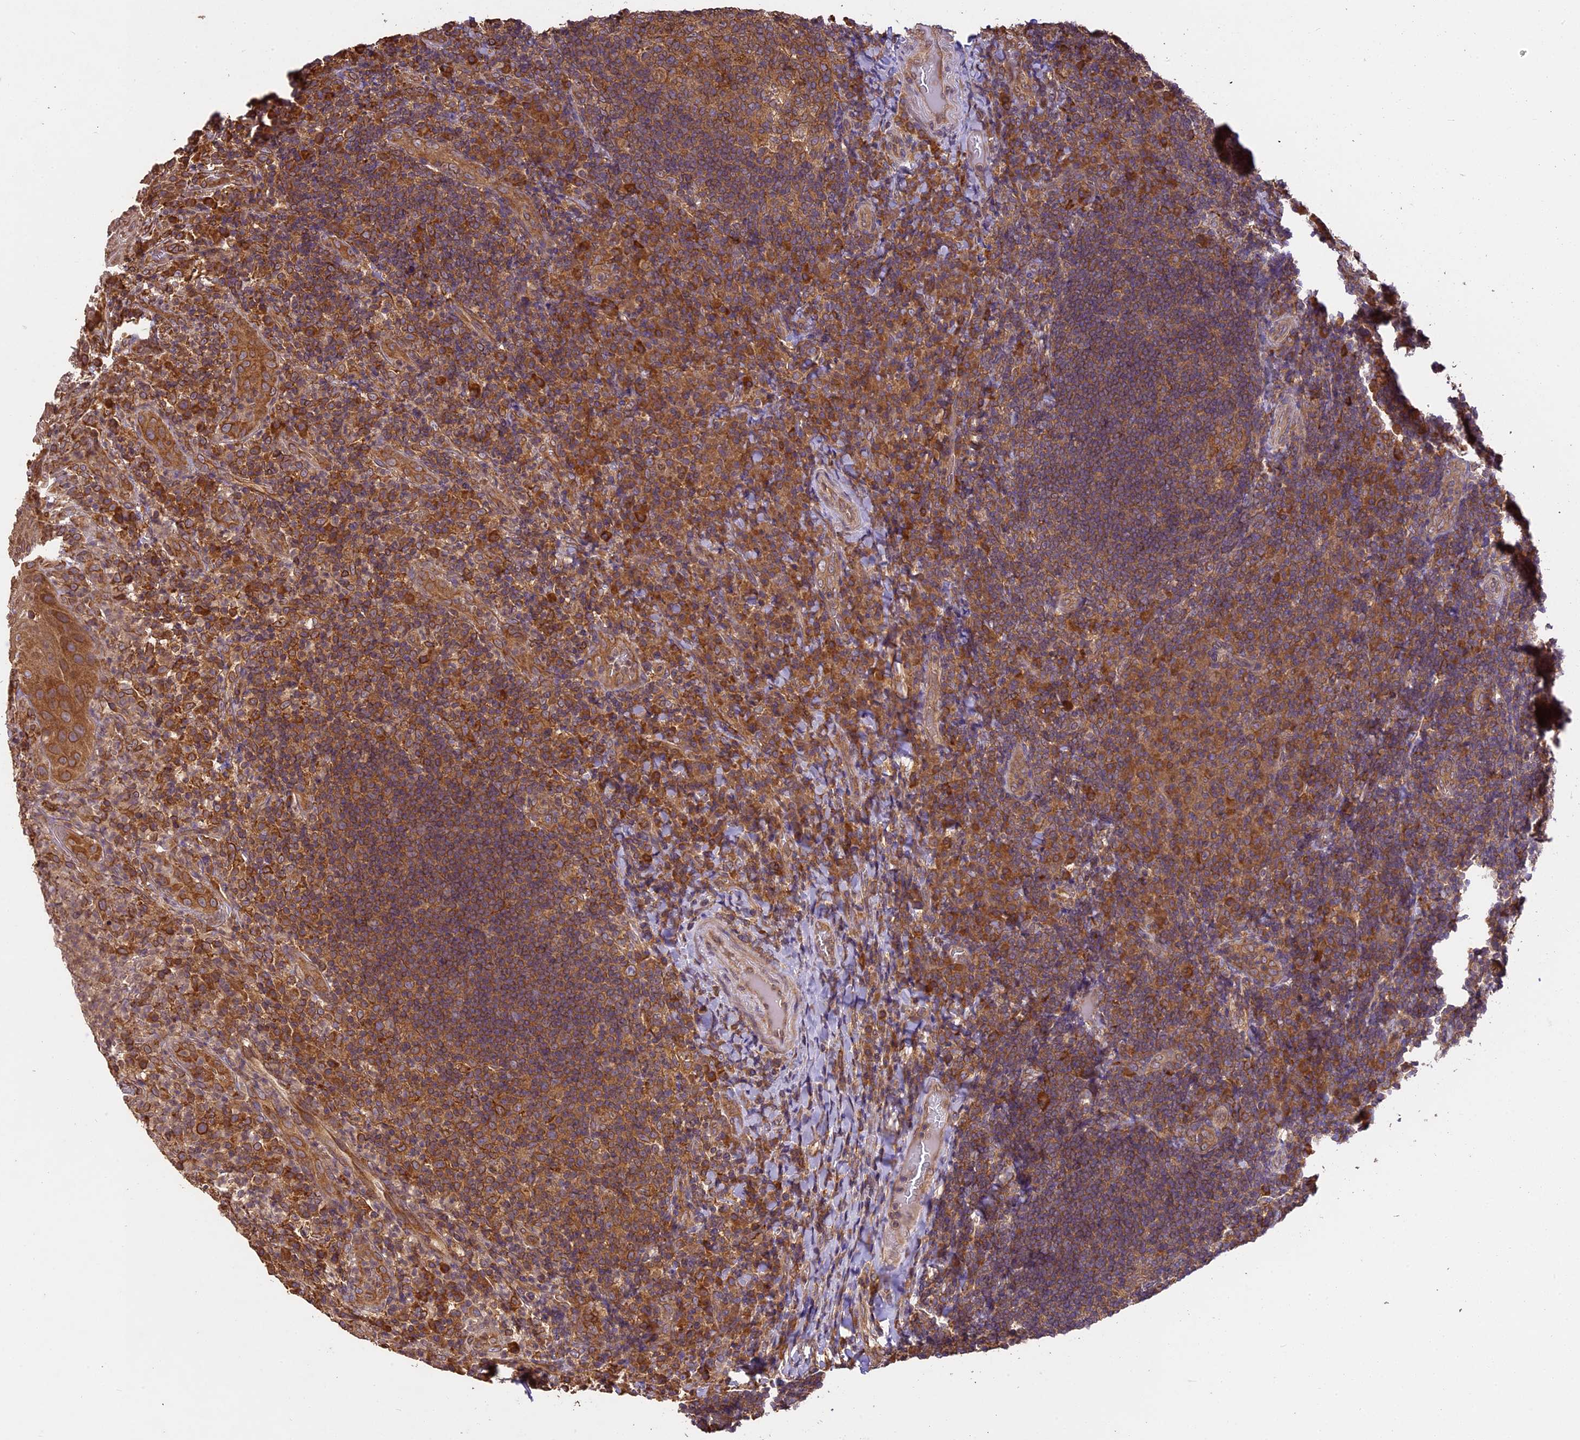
{"staining": {"intensity": "moderate", "quantity": ">75%", "location": "cytoplasmic/membranous"}, "tissue": "tonsil", "cell_type": "Germinal center cells", "image_type": "normal", "snomed": [{"axis": "morphology", "description": "Normal tissue, NOS"}, {"axis": "topography", "description": "Tonsil"}], "caption": "Normal tonsil shows moderate cytoplasmic/membranous staining in about >75% of germinal center cells, visualized by immunohistochemistry. (IHC, brightfield microscopy, high magnification).", "gene": "BRAP", "patient": {"sex": "male", "age": 17}}